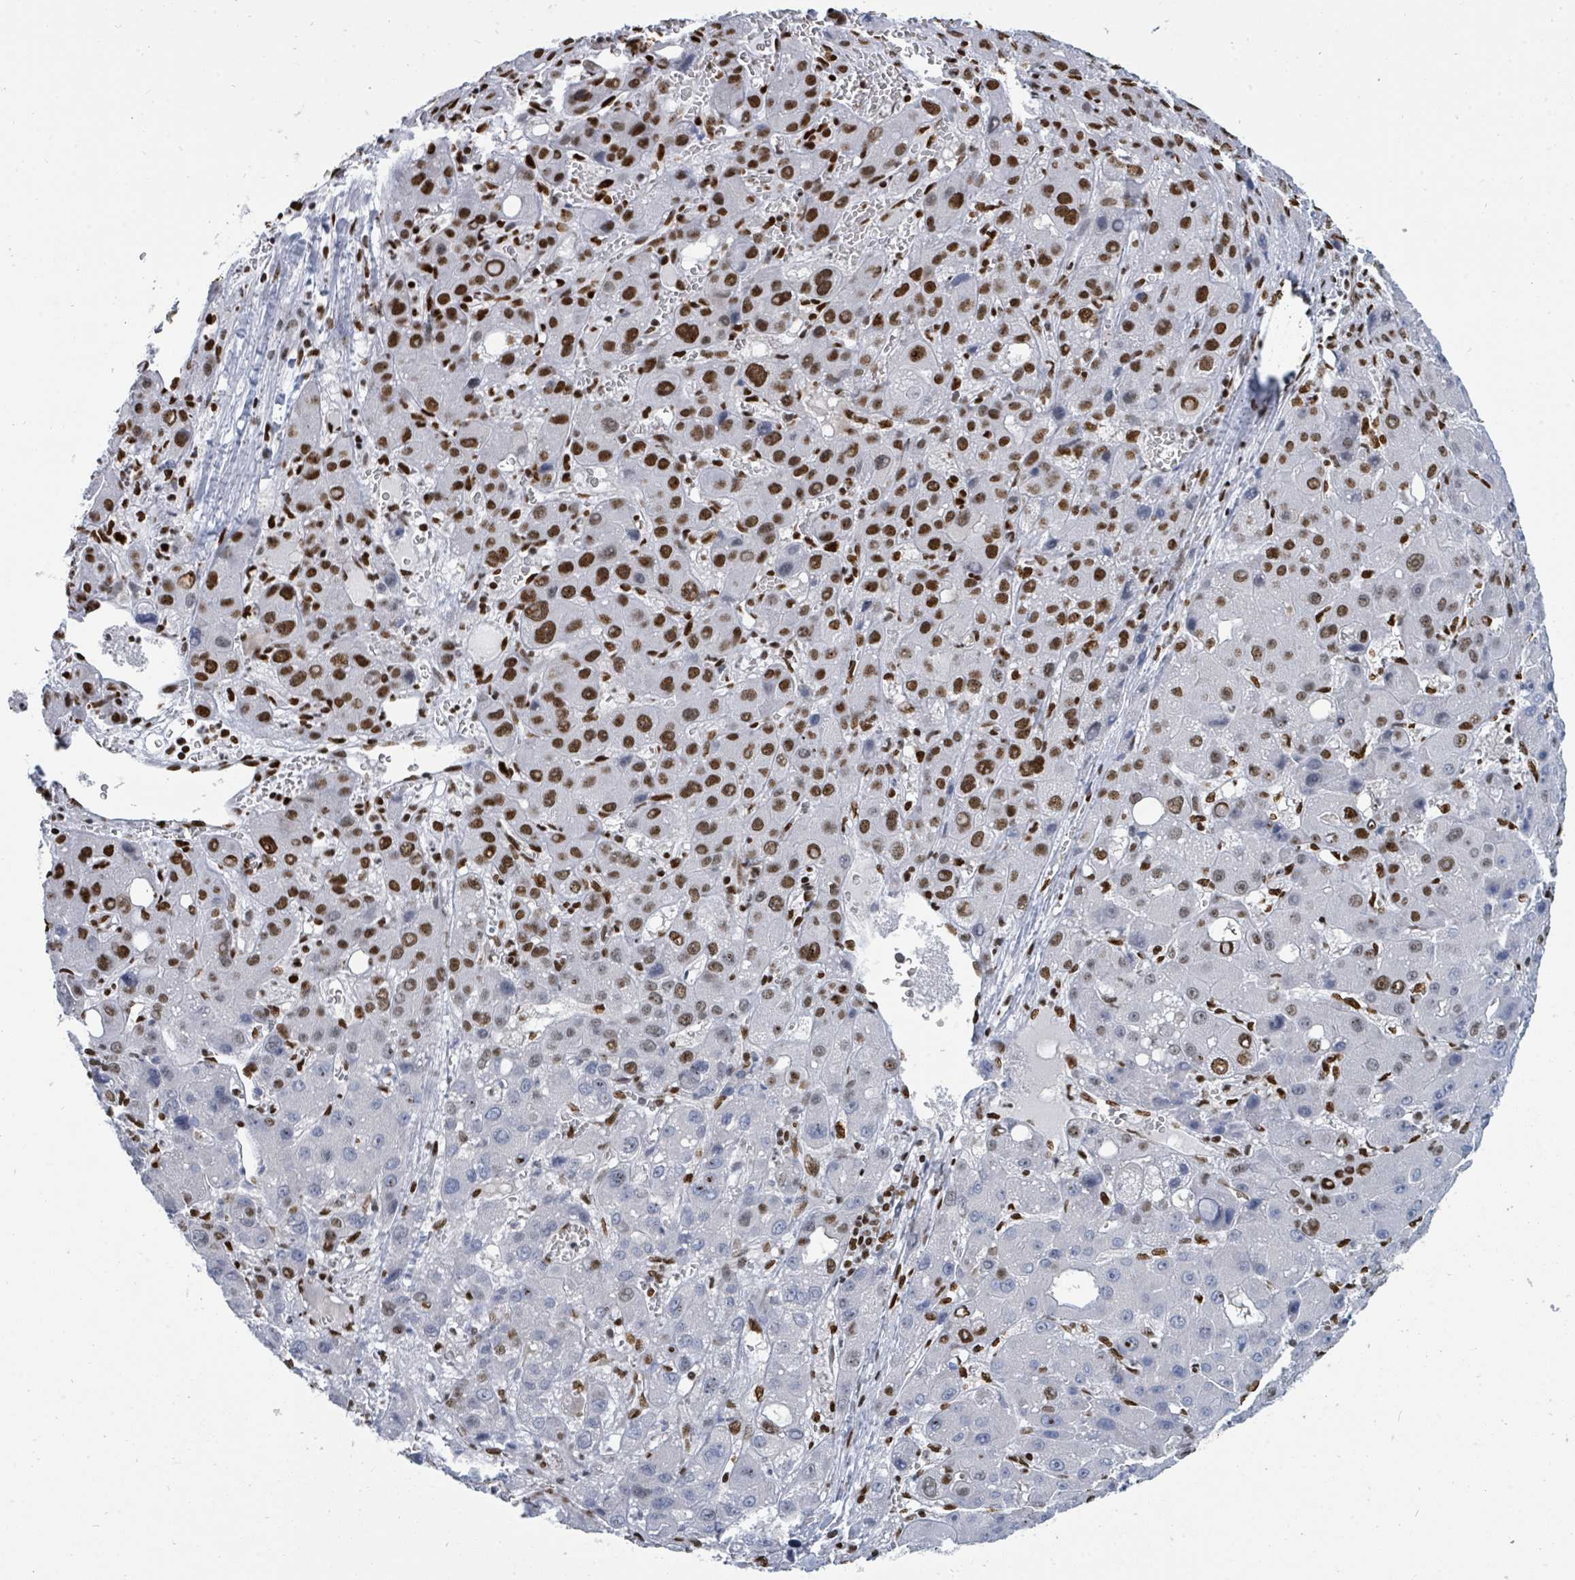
{"staining": {"intensity": "strong", "quantity": "25%-75%", "location": "nuclear"}, "tissue": "liver cancer", "cell_type": "Tumor cells", "image_type": "cancer", "snomed": [{"axis": "morphology", "description": "Carcinoma, Hepatocellular, NOS"}, {"axis": "topography", "description": "Liver"}], "caption": "Immunohistochemistry of hepatocellular carcinoma (liver) shows high levels of strong nuclear positivity in about 25%-75% of tumor cells.", "gene": "SUMO4", "patient": {"sex": "male", "age": 55}}